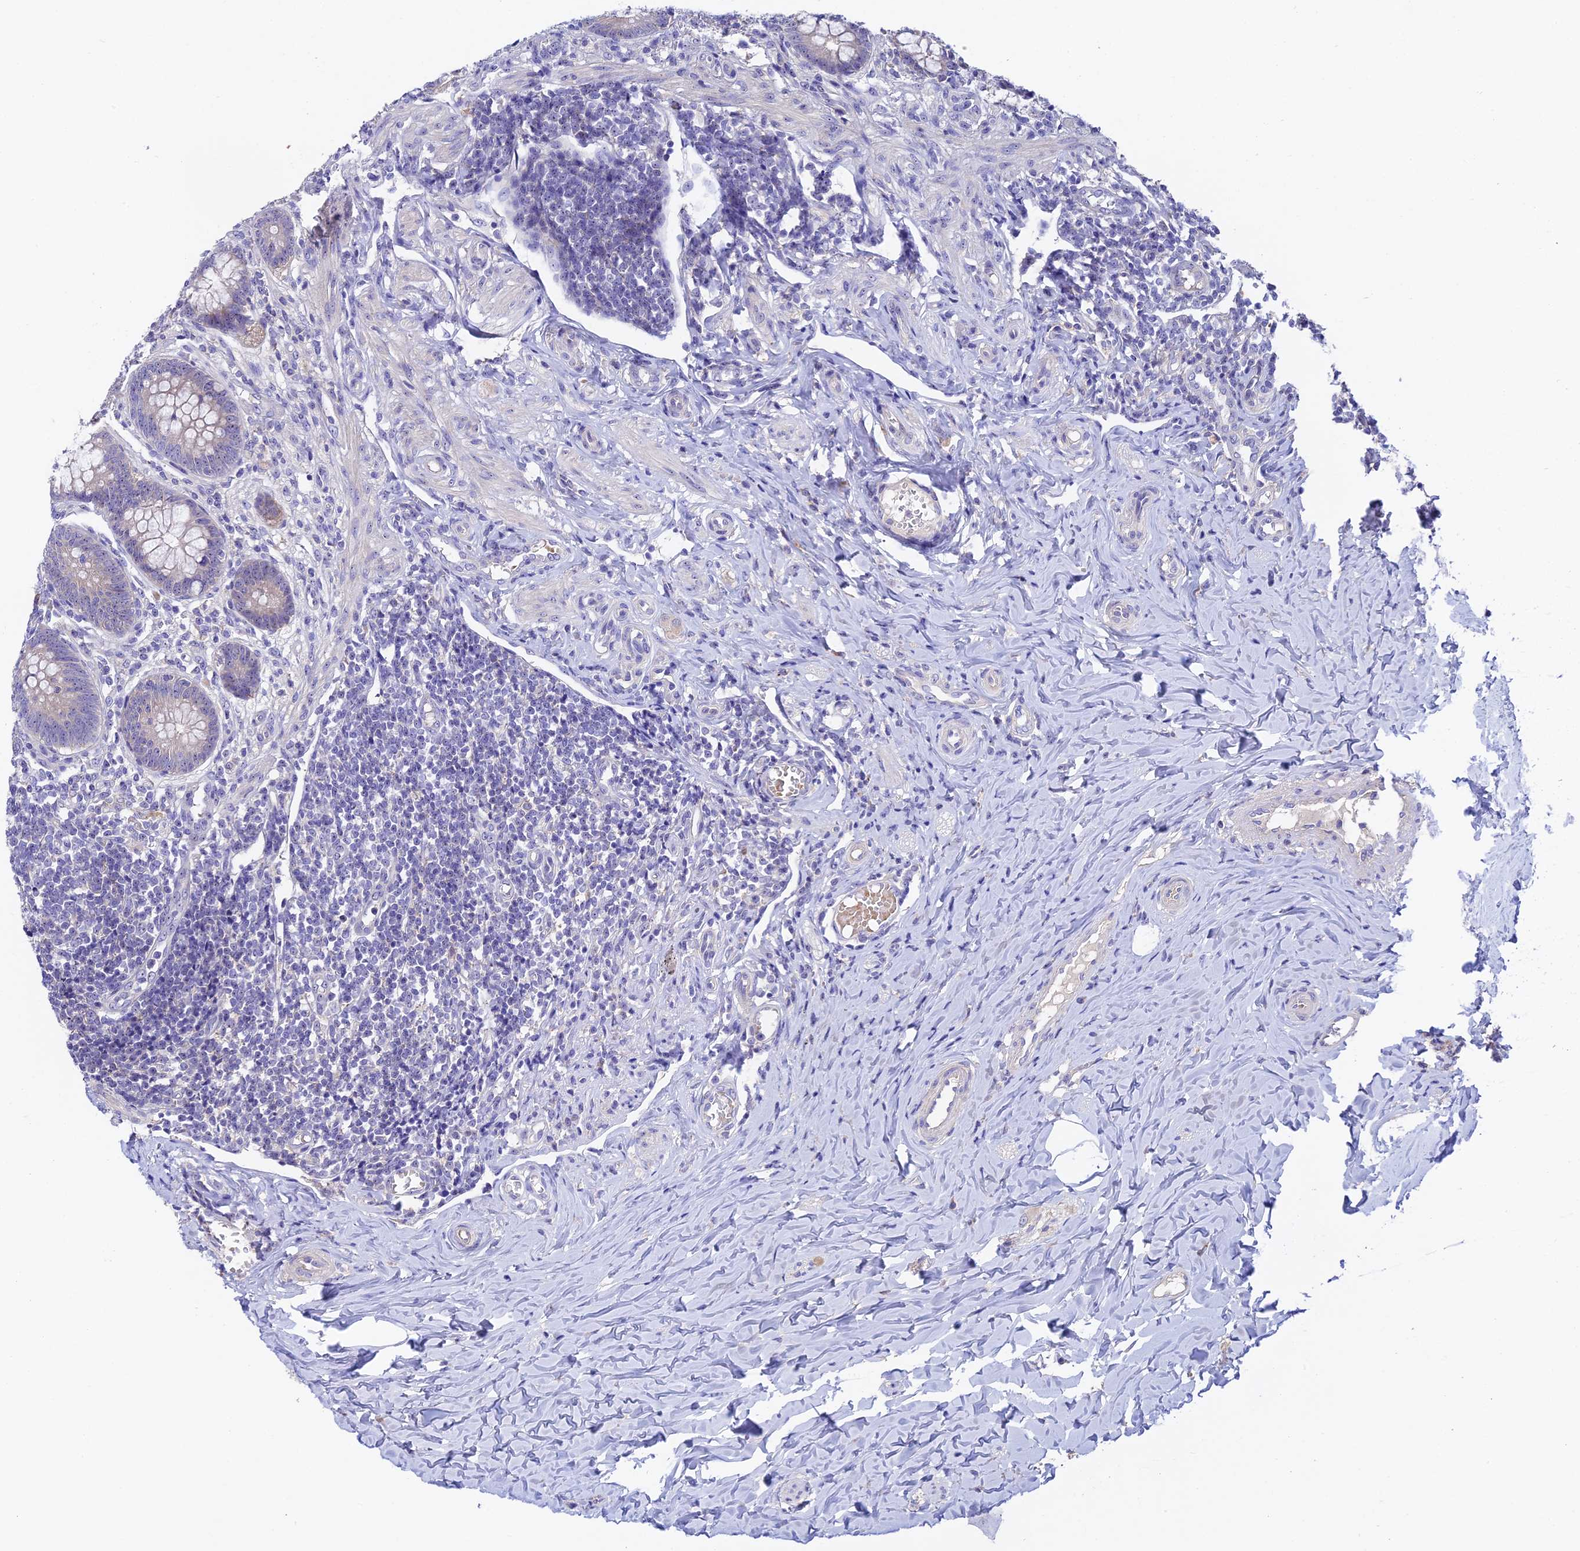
{"staining": {"intensity": "weak", "quantity": "<25%", "location": "cytoplasmic/membranous"}, "tissue": "appendix", "cell_type": "Glandular cells", "image_type": "normal", "snomed": [{"axis": "morphology", "description": "Normal tissue, NOS"}, {"axis": "topography", "description": "Appendix"}], "caption": "Immunohistochemistry (IHC) photomicrograph of unremarkable appendix: appendix stained with DAB (3,3'-diaminobenzidine) displays no significant protein expression in glandular cells.", "gene": "DUSP29", "patient": {"sex": "female", "age": 33}}